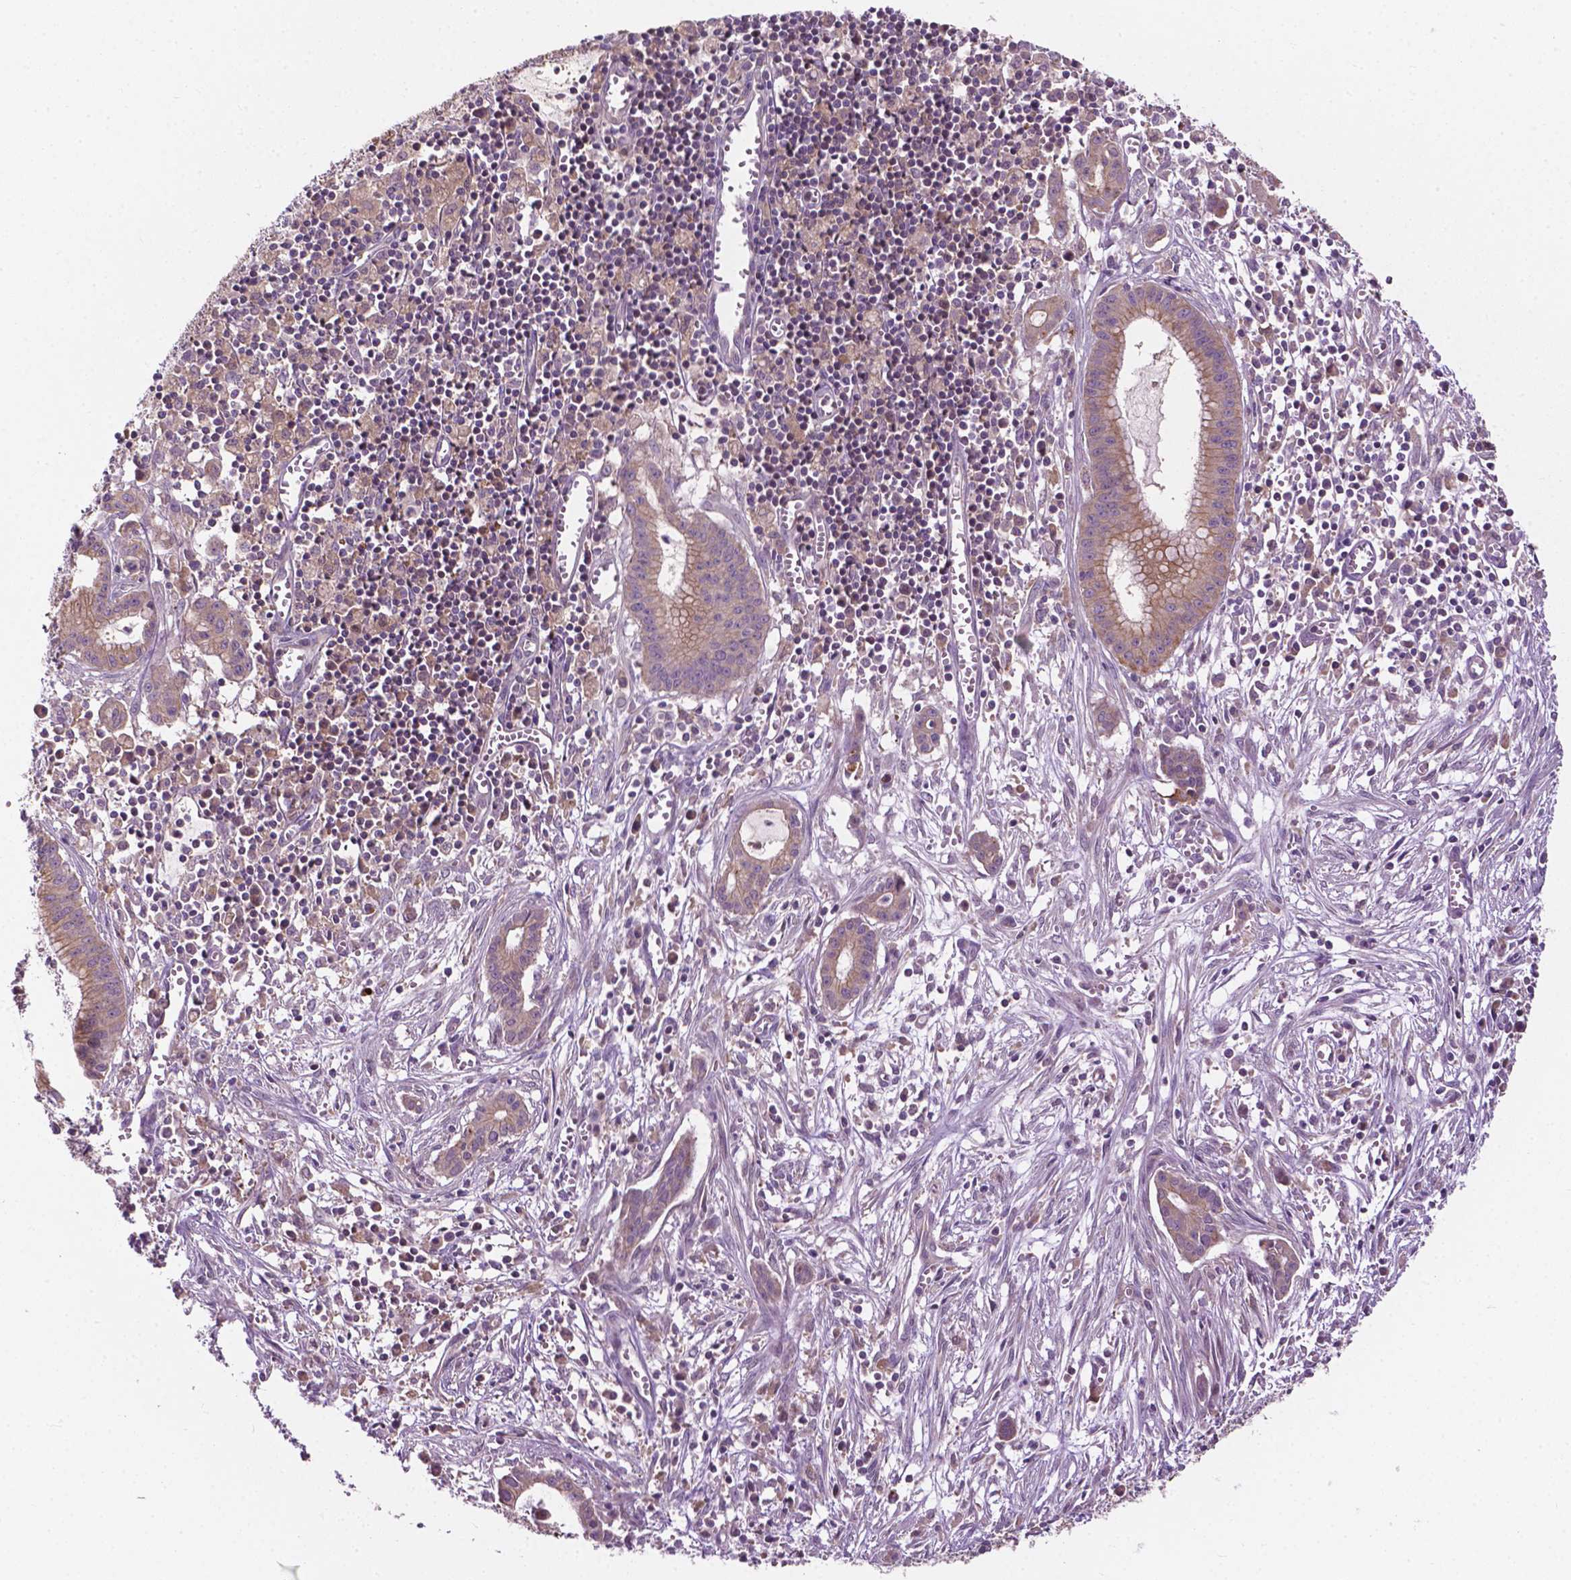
{"staining": {"intensity": "moderate", "quantity": ">75%", "location": "cytoplasmic/membranous"}, "tissue": "pancreatic cancer", "cell_type": "Tumor cells", "image_type": "cancer", "snomed": [{"axis": "morphology", "description": "Adenocarcinoma, NOS"}, {"axis": "topography", "description": "Pancreas"}], "caption": "A high-resolution photomicrograph shows immunohistochemistry staining of pancreatic cancer, which demonstrates moderate cytoplasmic/membranous staining in approximately >75% of tumor cells. The staining is performed using DAB brown chromogen to label protein expression. The nuclei are counter-stained blue using hematoxylin.", "gene": "MZT1", "patient": {"sex": "male", "age": 48}}